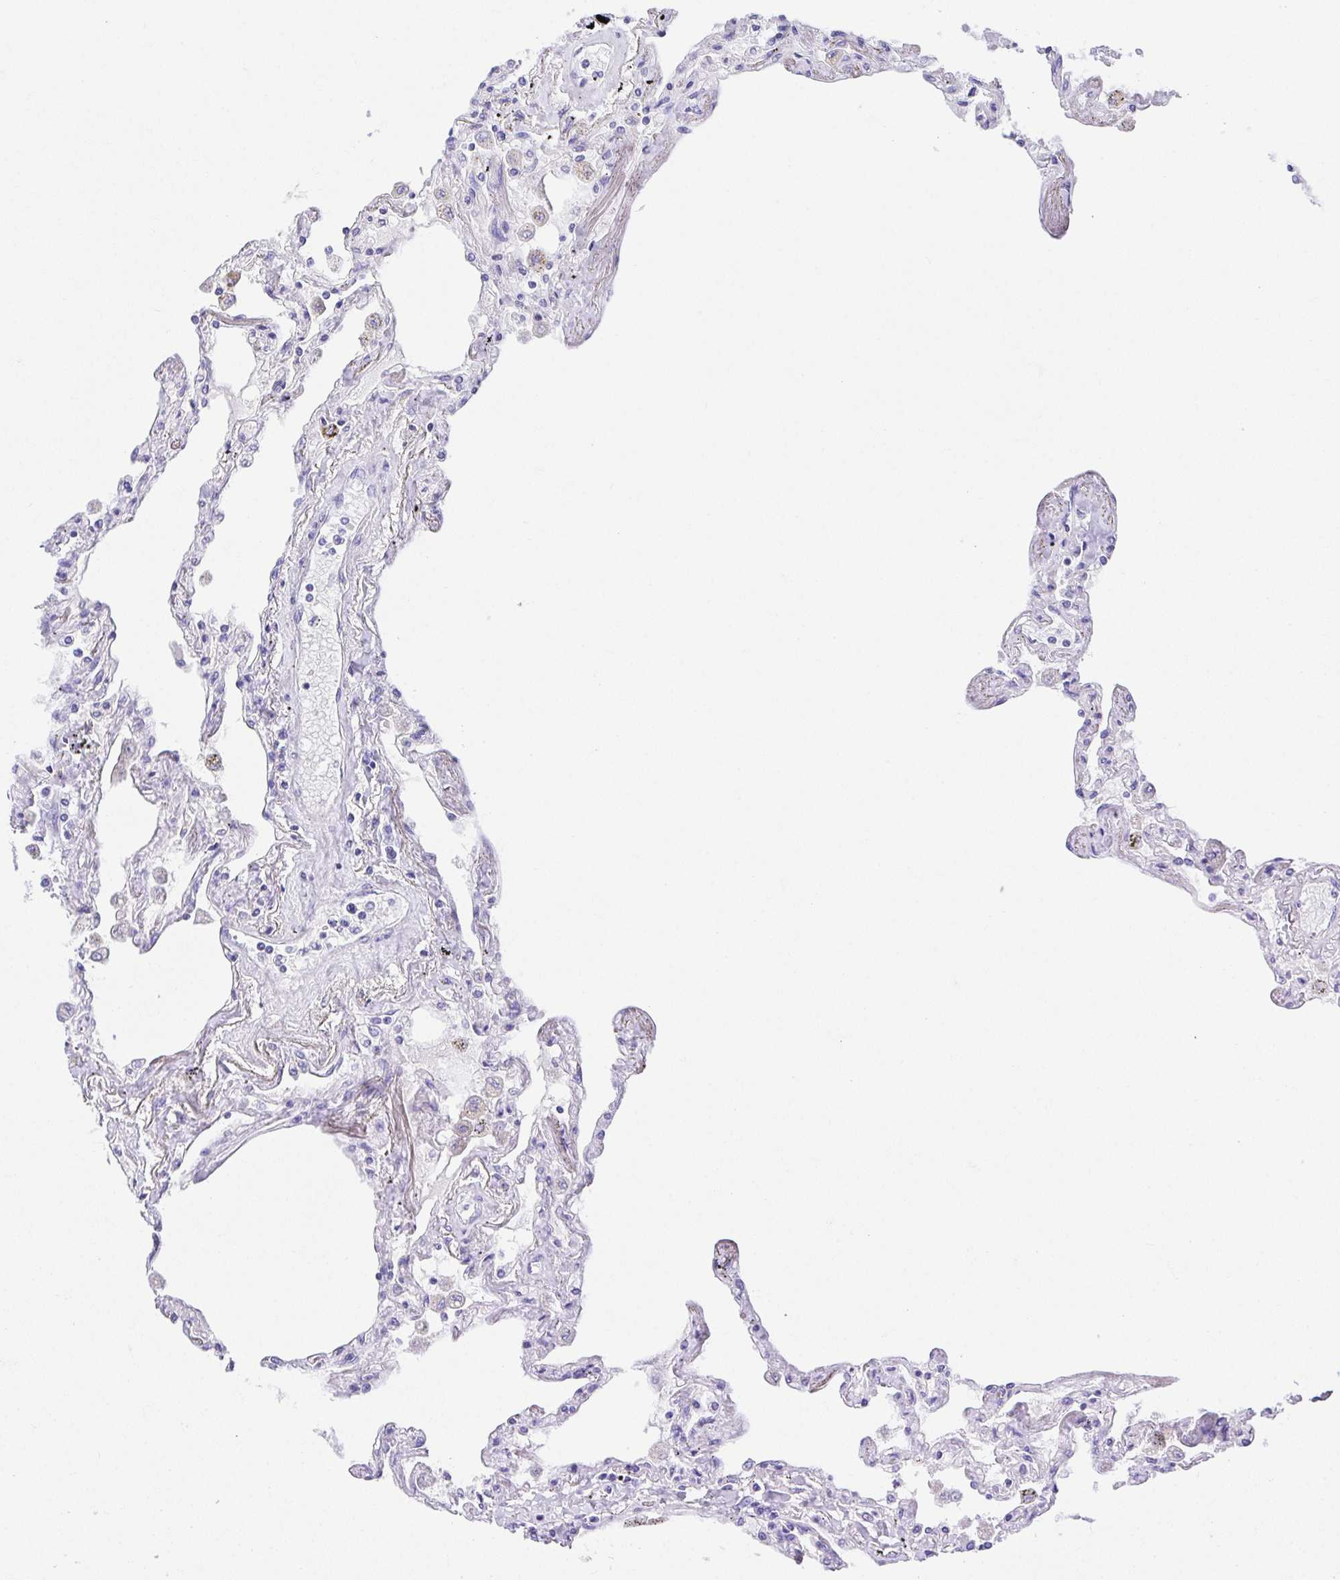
{"staining": {"intensity": "negative", "quantity": "none", "location": "none"}, "tissue": "lung", "cell_type": "Alveolar cells", "image_type": "normal", "snomed": [{"axis": "morphology", "description": "Normal tissue, NOS"}, {"axis": "morphology", "description": "Adenocarcinoma, NOS"}, {"axis": "topography", "description": "Cartilage tissue"}, {"axis": "topography", "description": "Lung"}], "caption": "Immunohistochemistry micrograph of unremarkable lung: lung stained with DAB reveals no significant protein expression in alveolar cells.", "gene": "SPATA4", "patient": {"sex": "female", "age": 67}}